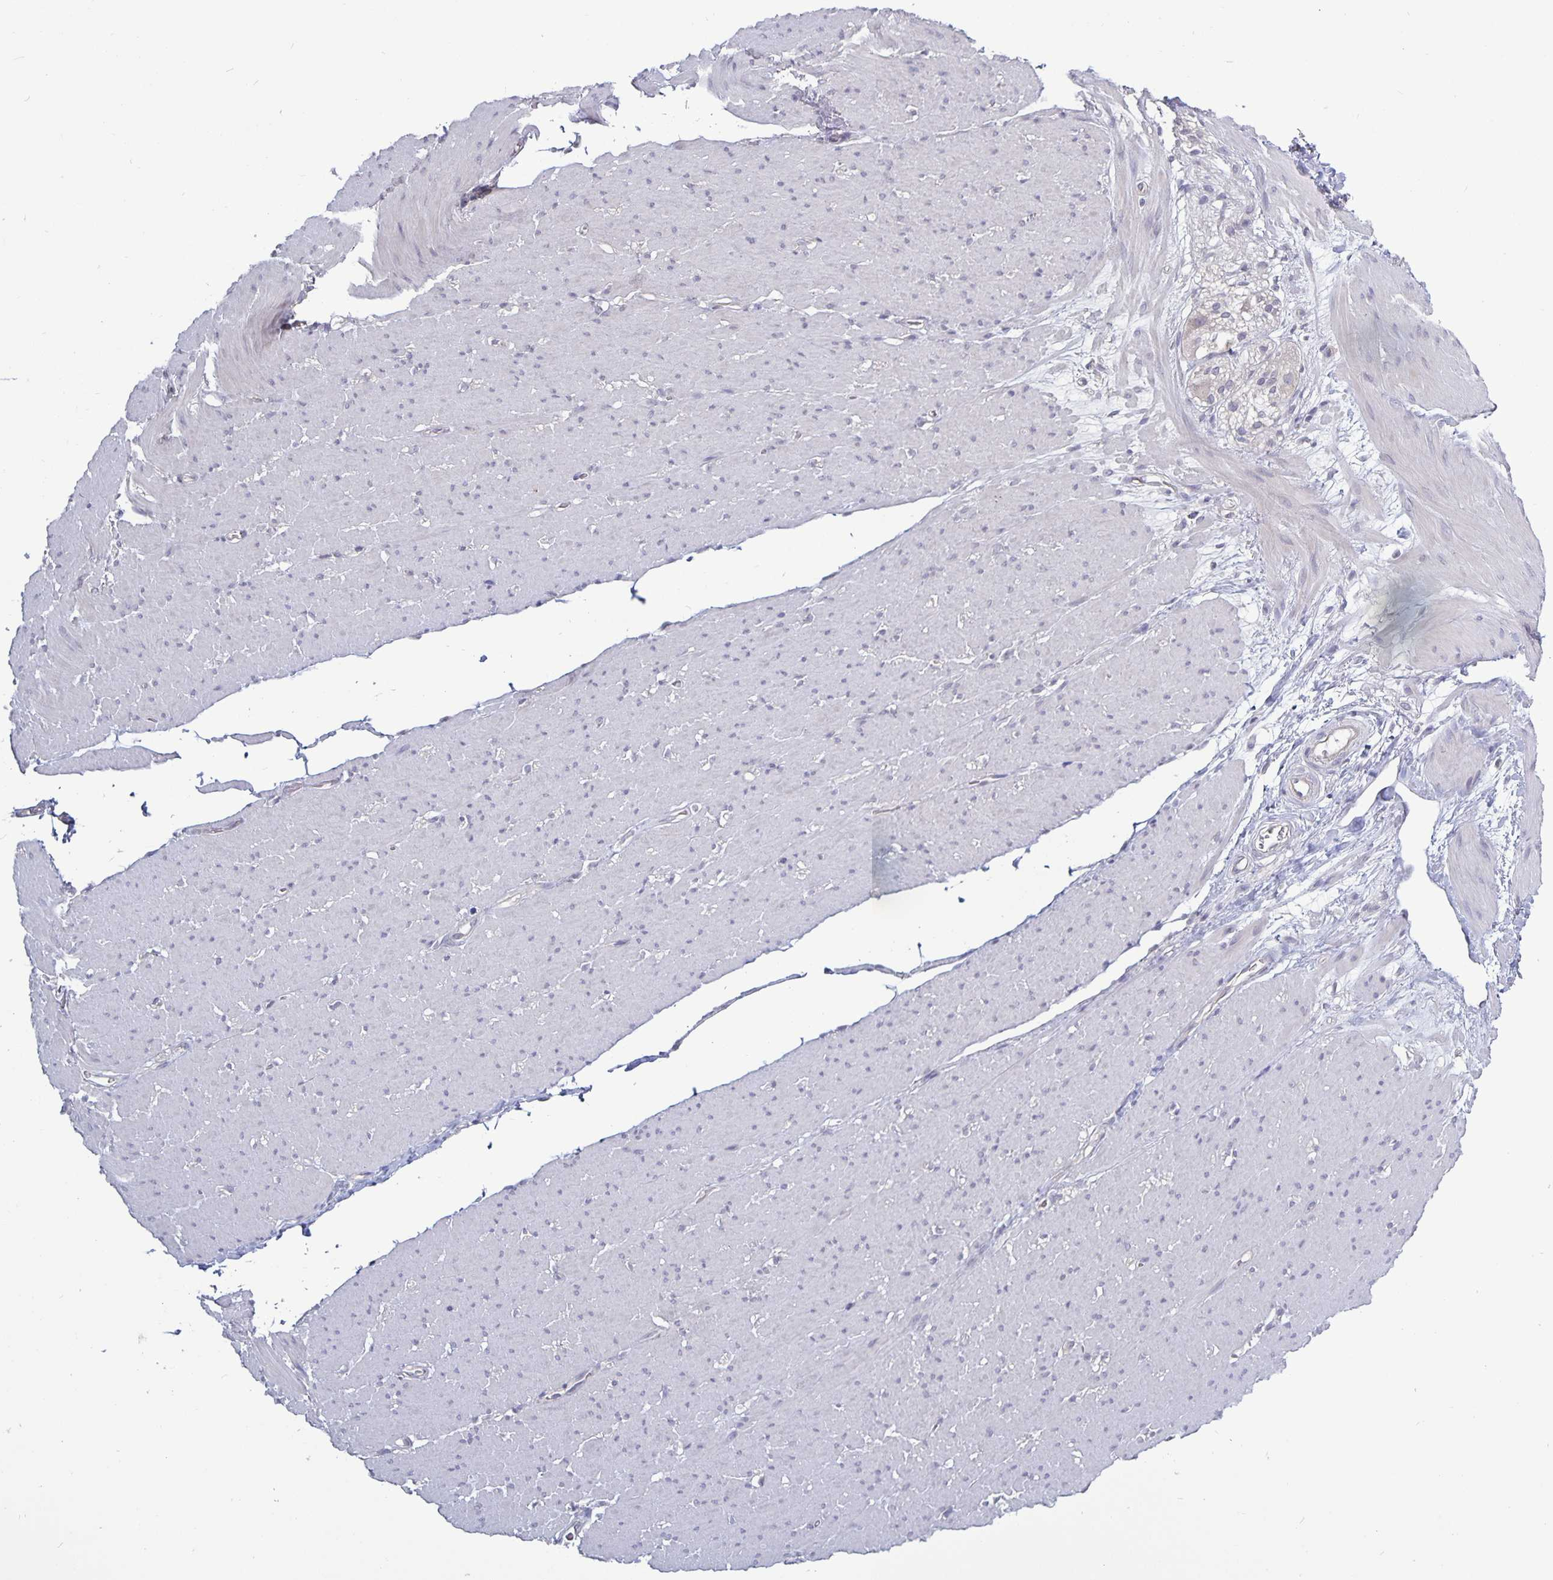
{"staining": {"intensity": "negative", "quantity": "none", "location": "none"}, "tissue": "smooth muscle", "cell_type": "Smooth muscle cells", "image_type": "normal", "snomed": [{"axis": "morphology", "description": "Normal tissue, NOS"}, {"axis": "topography", "description": "Smooth muscle"}, {"axis": "topography", "description": "Rectum"}], "caption": "High magnification brightfield microscopy of benign smooth muscle stained with DAB (3,3'-diaminobenzidine) (brown) and counterstained with hematoxylin (blue): smooth muscle cells show no significant positivity.", "gene": "PLCB3", "patient": {"sex": "male", "age": 53}}